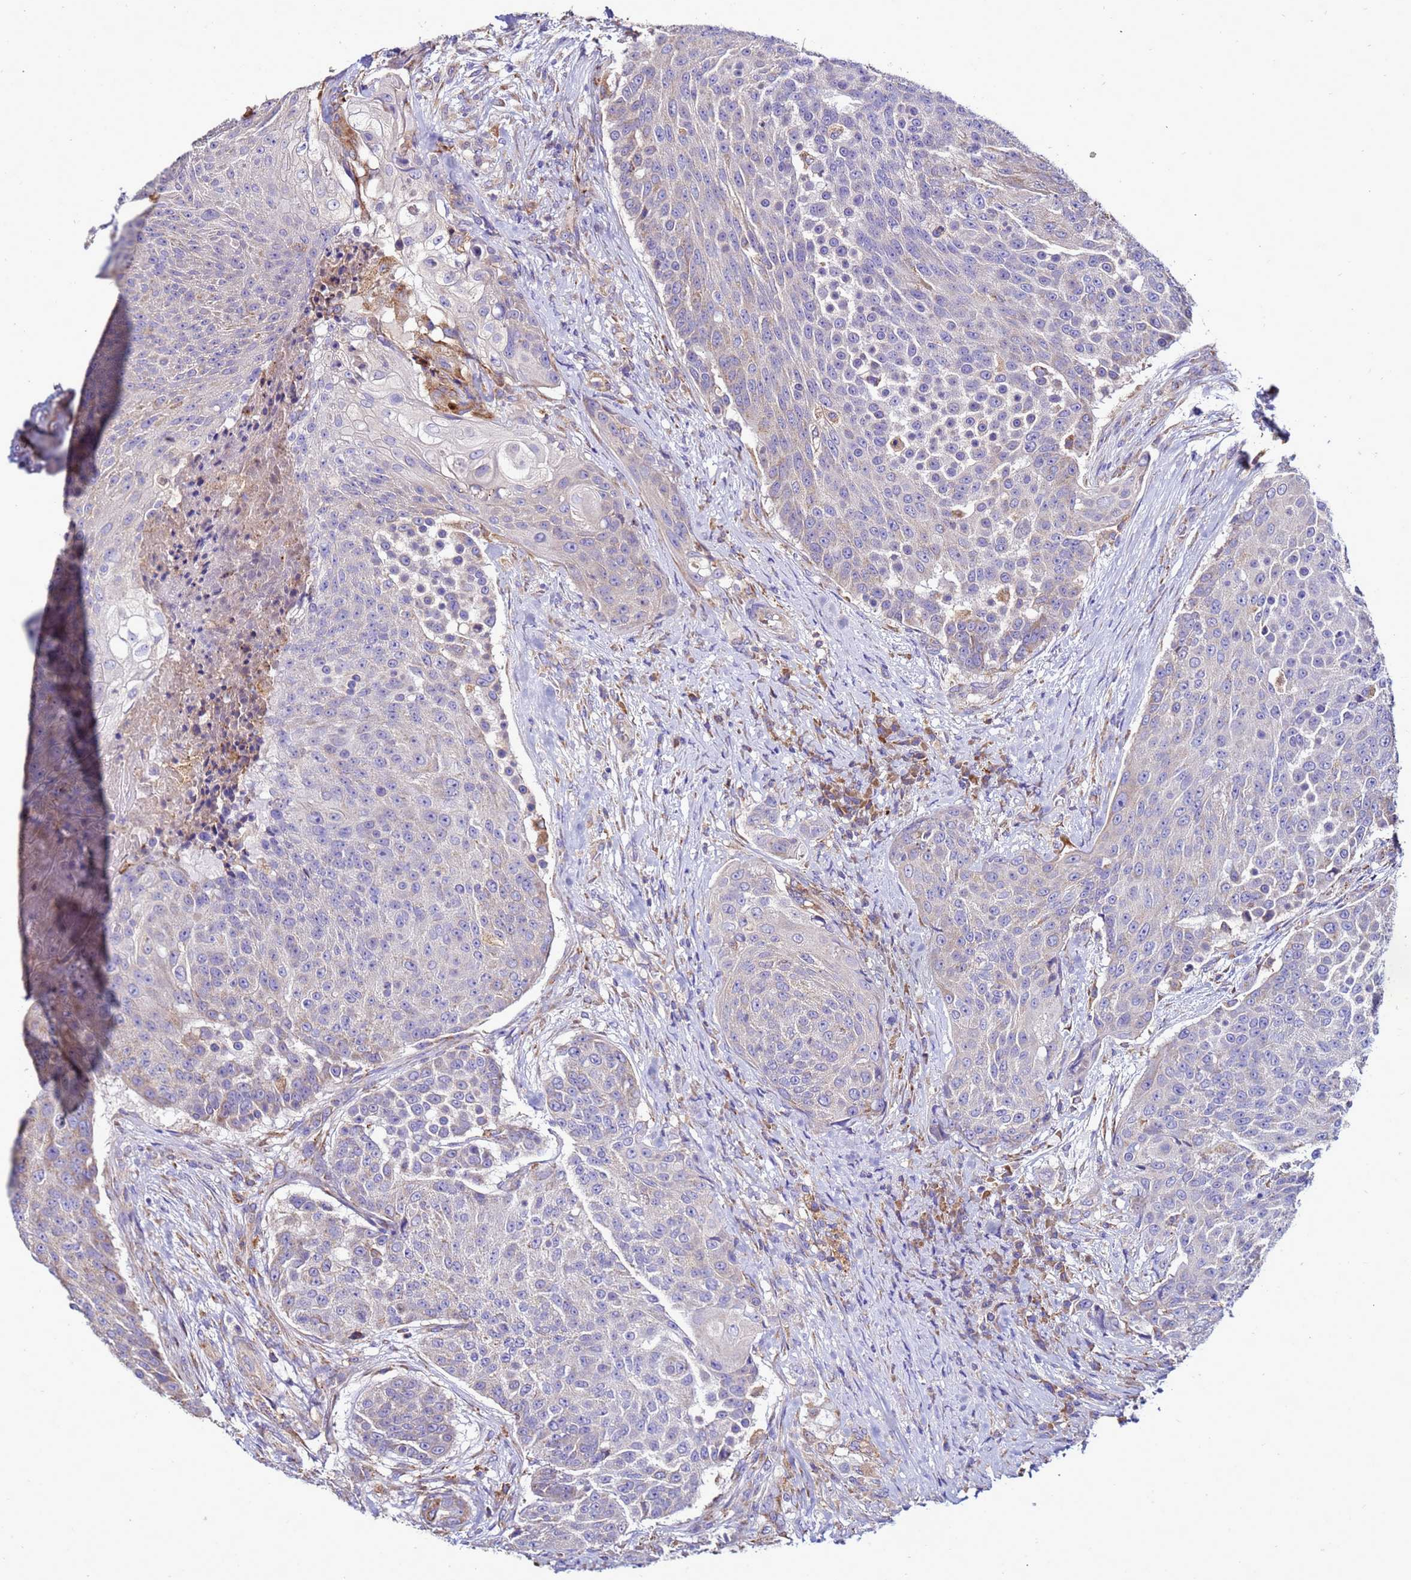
{"staining": {"intensity": "negative", "quantity": "none", "location": "none"}, "tissue": "urothelial cancer", "cell_type": "Tumor cells", "image_type": "cancer", "snomed": [{"axis": "morphology", "description": "Urothelial carcinoma, High grade"}, {"axis": "topography", "description": "Urinary bladder"}], "caption": "Protein analysis of urothelial cancer demonstrates no significant positivity in tumor cells. The staining was performed using DAB (3,3'-diaminobenzidine) to visualize the protein expression in brown, while the nuclei were stained in blue with hematoxylin (Magnification: 20x).", "gene": "ANTKMT", "patient": {"sex": "female", "age": 63}}